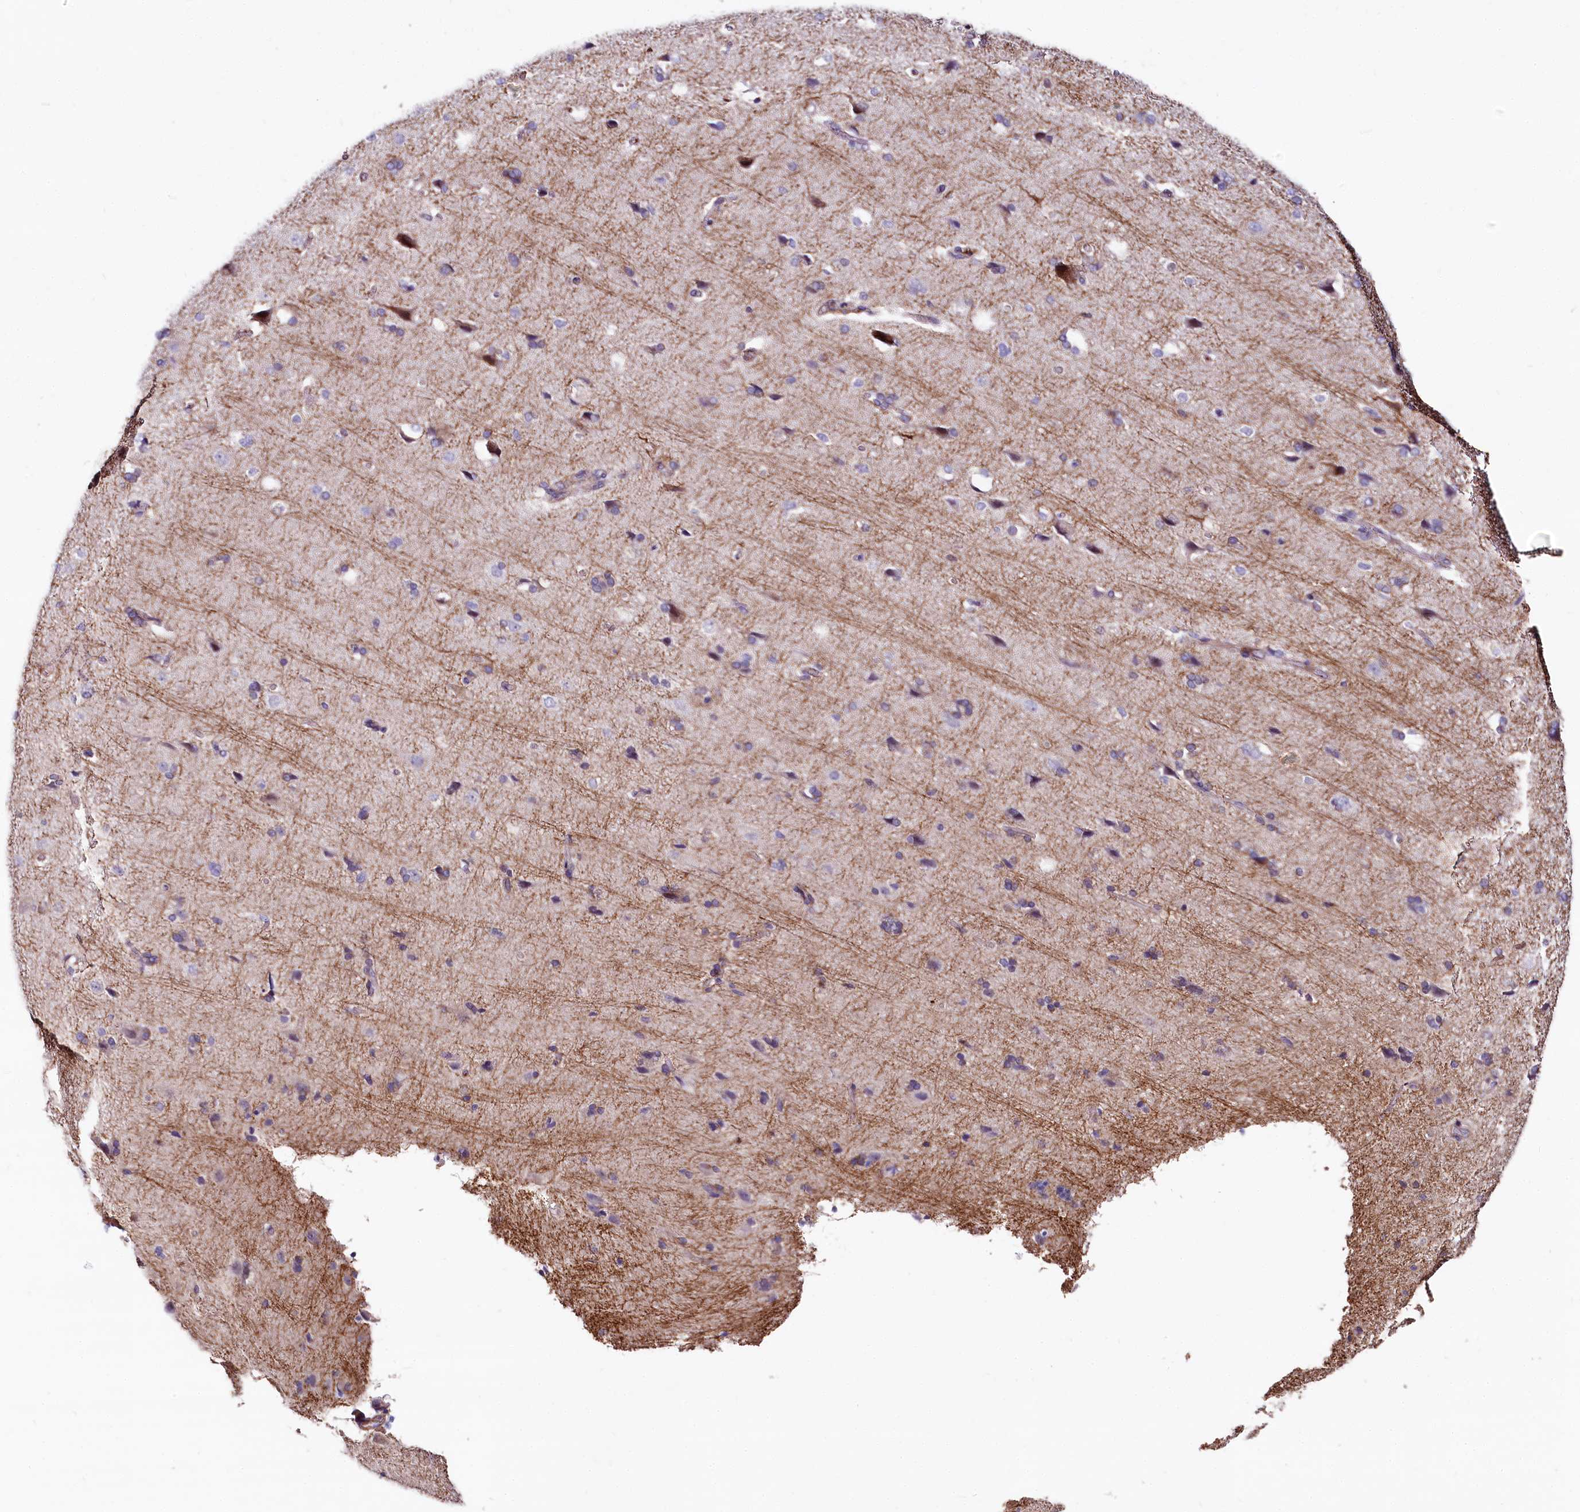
{"staining": {"intensity": "negative", "quantity": "none", "location": "none"}, "tissue": "cerebral cortex", "cell_type": "Endothelial cells", "image_type": "normal", "snomed": [{"axis": "morphology", "description": "Normal tissue, NOS"}, {"axis": "topography", "description": "Cerebral cortex"}], "caption": "This is an IHC photomicrograph of normal cerebral cortex. There is no positivity in endothelial cells.", "gene": "FCHSD2", "patient": {"sex": "male", "age": 62}}